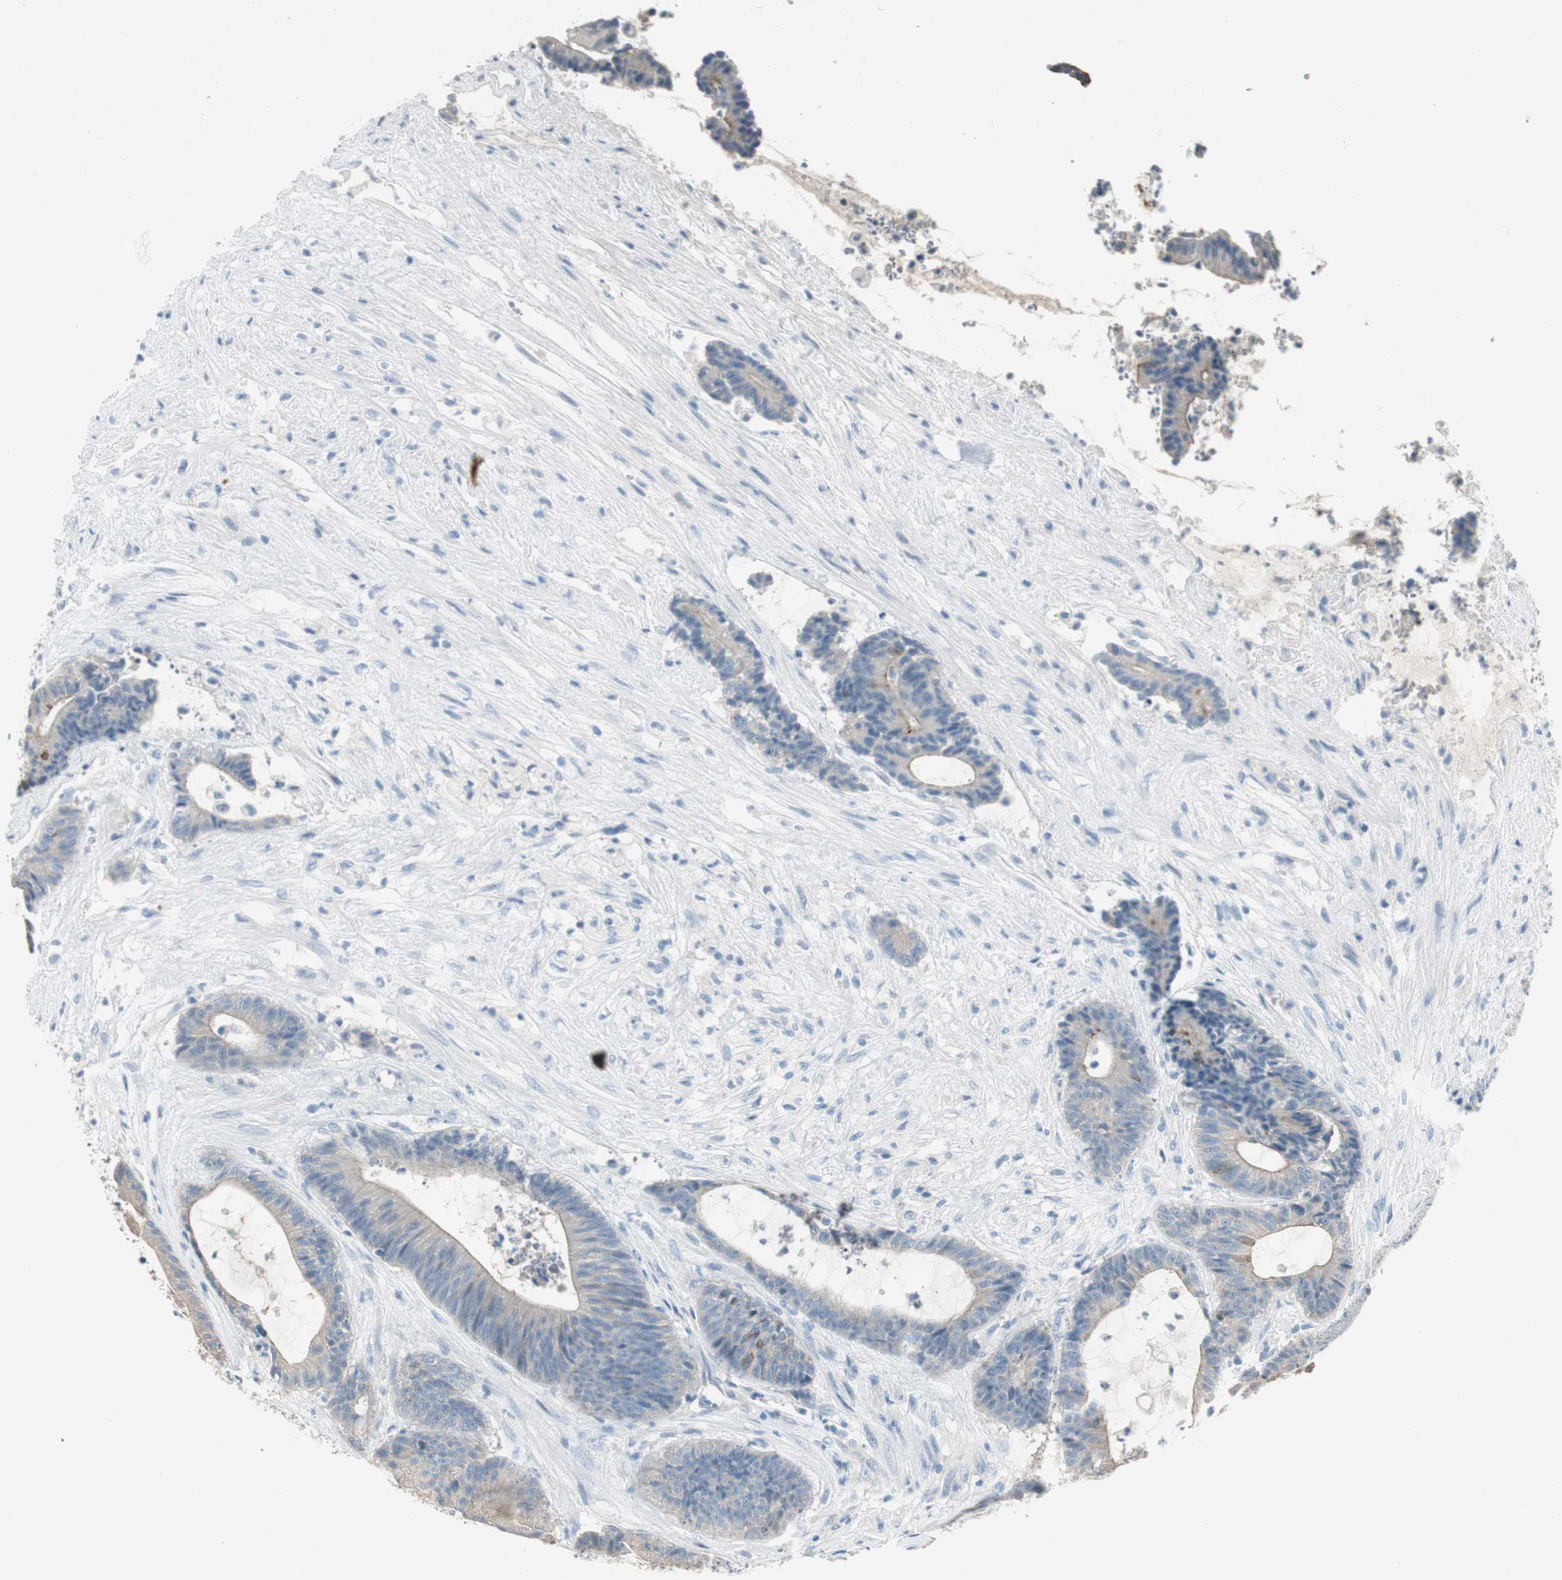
{"staining": {"intensity": "negative", "quantity": "none", "location": "none"}, "tissue": "colorectal cancer", "cell_type": "Tumor cells", "image_type": "cancer", "snomed": [{"axis": "morphology", "description": "Adenocarcinoma, NOS"}, {"axis": "topography", "description": "Colon"}], "caption": "Tumor cells show no significant protein staining in adenocarcinoma (colorectal). (DAB immunohistochemistry (IHC) with hematoxylin counter stain).", "gene": "SPINK4", "patient": {"sex": "female", "age": 84}}